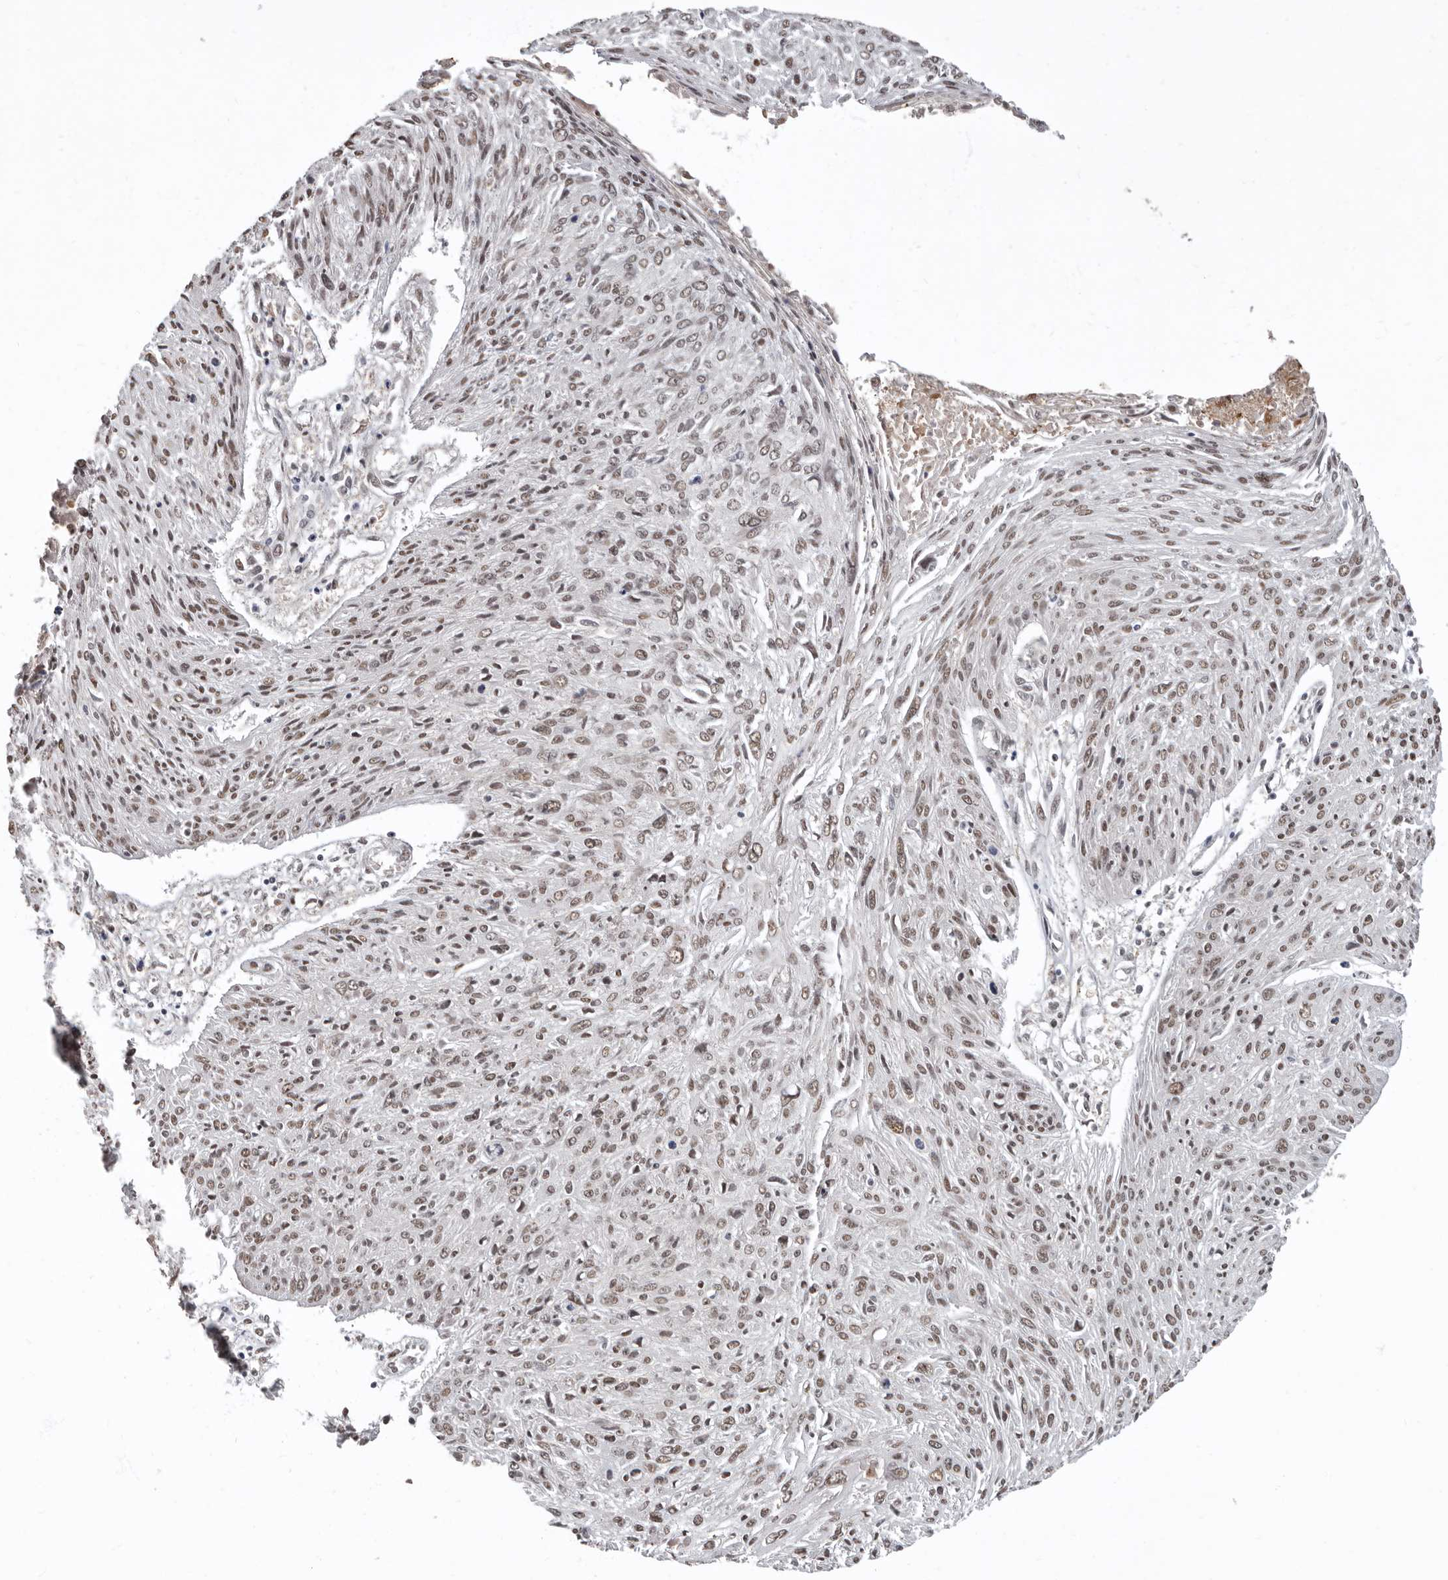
{"staining": {"intensity": "weak", "quantity": ">75%", "location": "nuclear"}, "tissue": "cervical cancer", "cell_type": "Tumor cells", "image_type": "cancer", "snomed": [{"axis": "morphology", "description": "Squamous cell carcinoma, NOS"}, {"axis": "topography", "description": "Cervix"}], "caption": "A photomicrograph of cervical cancer (squamous cell carcinoma) stained for a protein reveals weak nuclear brown staining in tumor cells.", "gene": "LRGUK", "patient": {"sex": "female", "age": 51}}